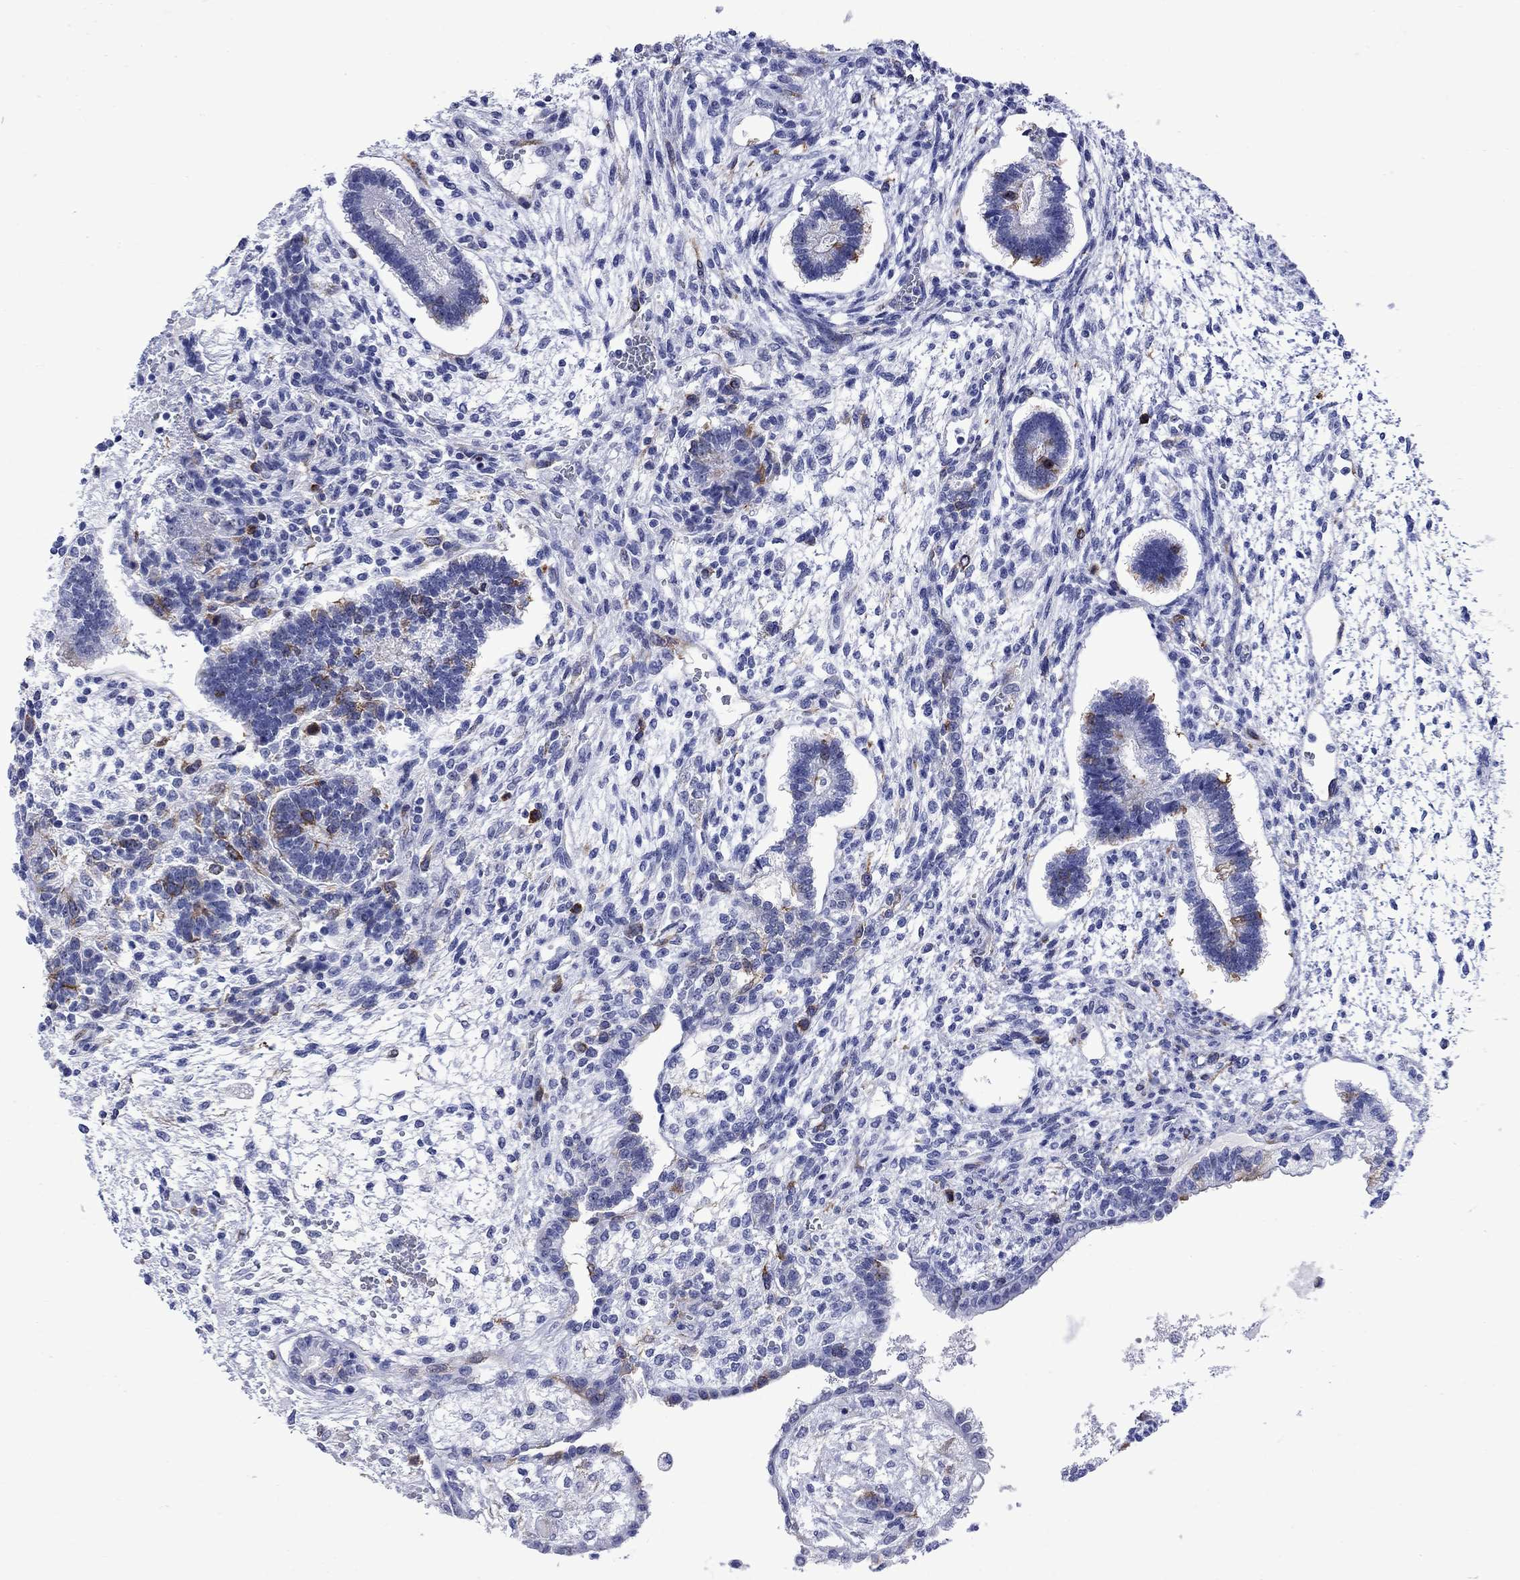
{"staining": {"intensity": "strong", "quantity": "<25%", "location": "cytoplasmic/membranous"}, "tissue": "testis cancer", "cell_type": "Tumor cells", "image_type": "cancer", "snomed": [{"axis": "morphology", "description": "Carcinoma, Embryonal, NOS"}, {"axis": "topography", "description": "Testis"}], "caption": "Immunohistochemical staining of testis embryonal carcinoma reveals medium levels of strong cytoplasmic/membranous positivity in about <25% of tumor cells. (brown staining indicates protein expression, while blue staining denotes nuclei).", "gene": "TACC3", "patient": {"sex": "male", "age": 37}}